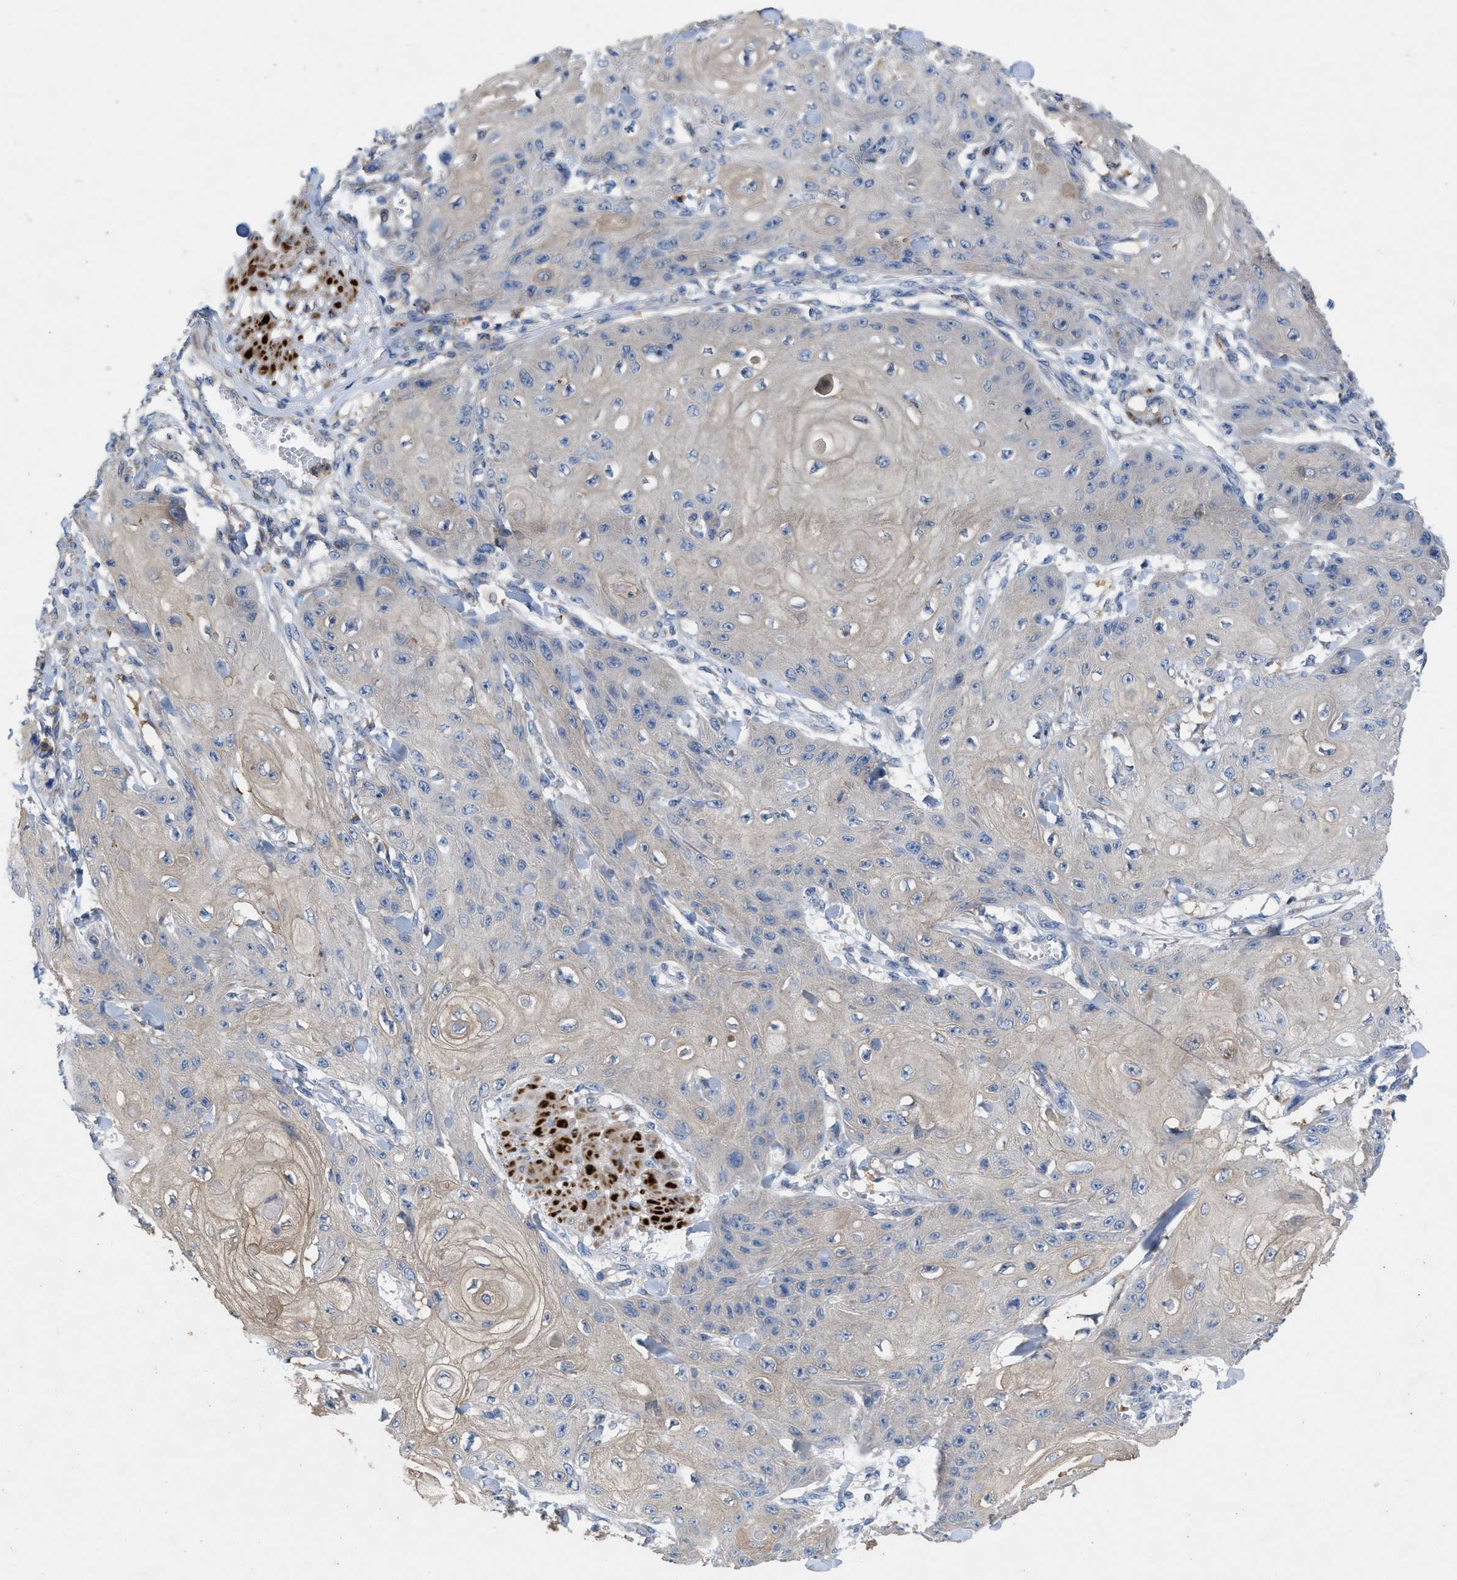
{"staining": {"intensity": "negative", "quantity": "none", "location": "none"}, "tissue": "skin cancer", "cell_type": "Tumor cells", "image_type": "cancer", "snomed": [{"axis": "morphology", "description": "Squamous cell carcinoma, NOS"}, {"axis": "topography", "description": "Skin"}], "caption": "Immunohistochemistry (IHC) histopathology image of neoplastic tissue: human skin cancer stained with DAB (3,3'-diaminobenzidine) demonstrates no significant protein positivity in tumor cells.", "gene": "PLPPR5", "patient": {"sex": "male", "age": 74}}